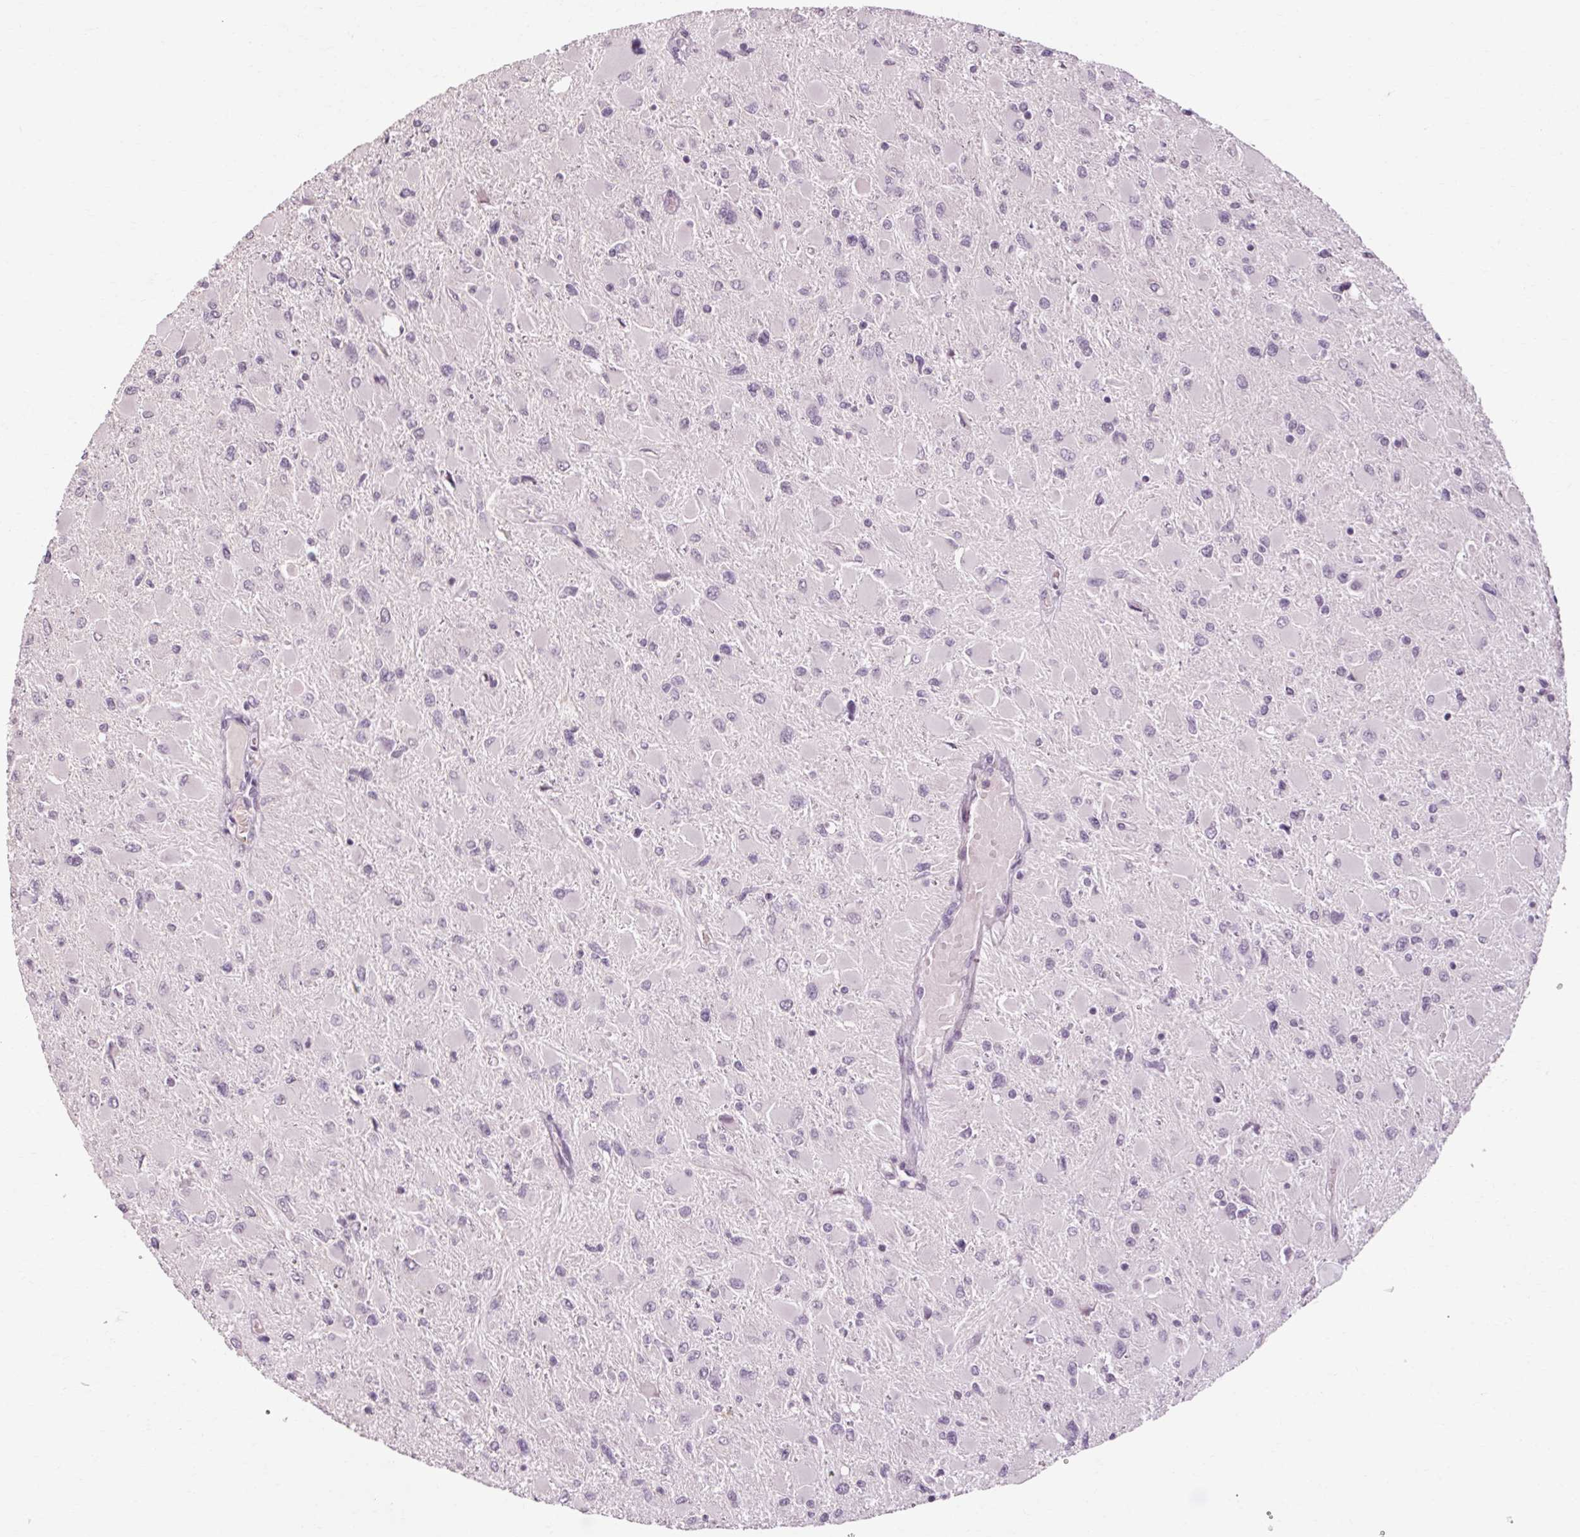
{"staining": {"intensity": "negative", "quantity": "none", "location": "none"}, "tissue": "glioma", "cell_type": "Tumor cells", "image_type": "cancer", "snomed": [{"axis": "morphology", "description": "Glioma, malignant, High grade"}, {"axis": "topography", "description": "Cerebral cortex"}], "caption": "Tumor cells are negative for brown protein staining in glioma.", "gene": "POMC", "patient": {"sex": "female", "age": 36}}